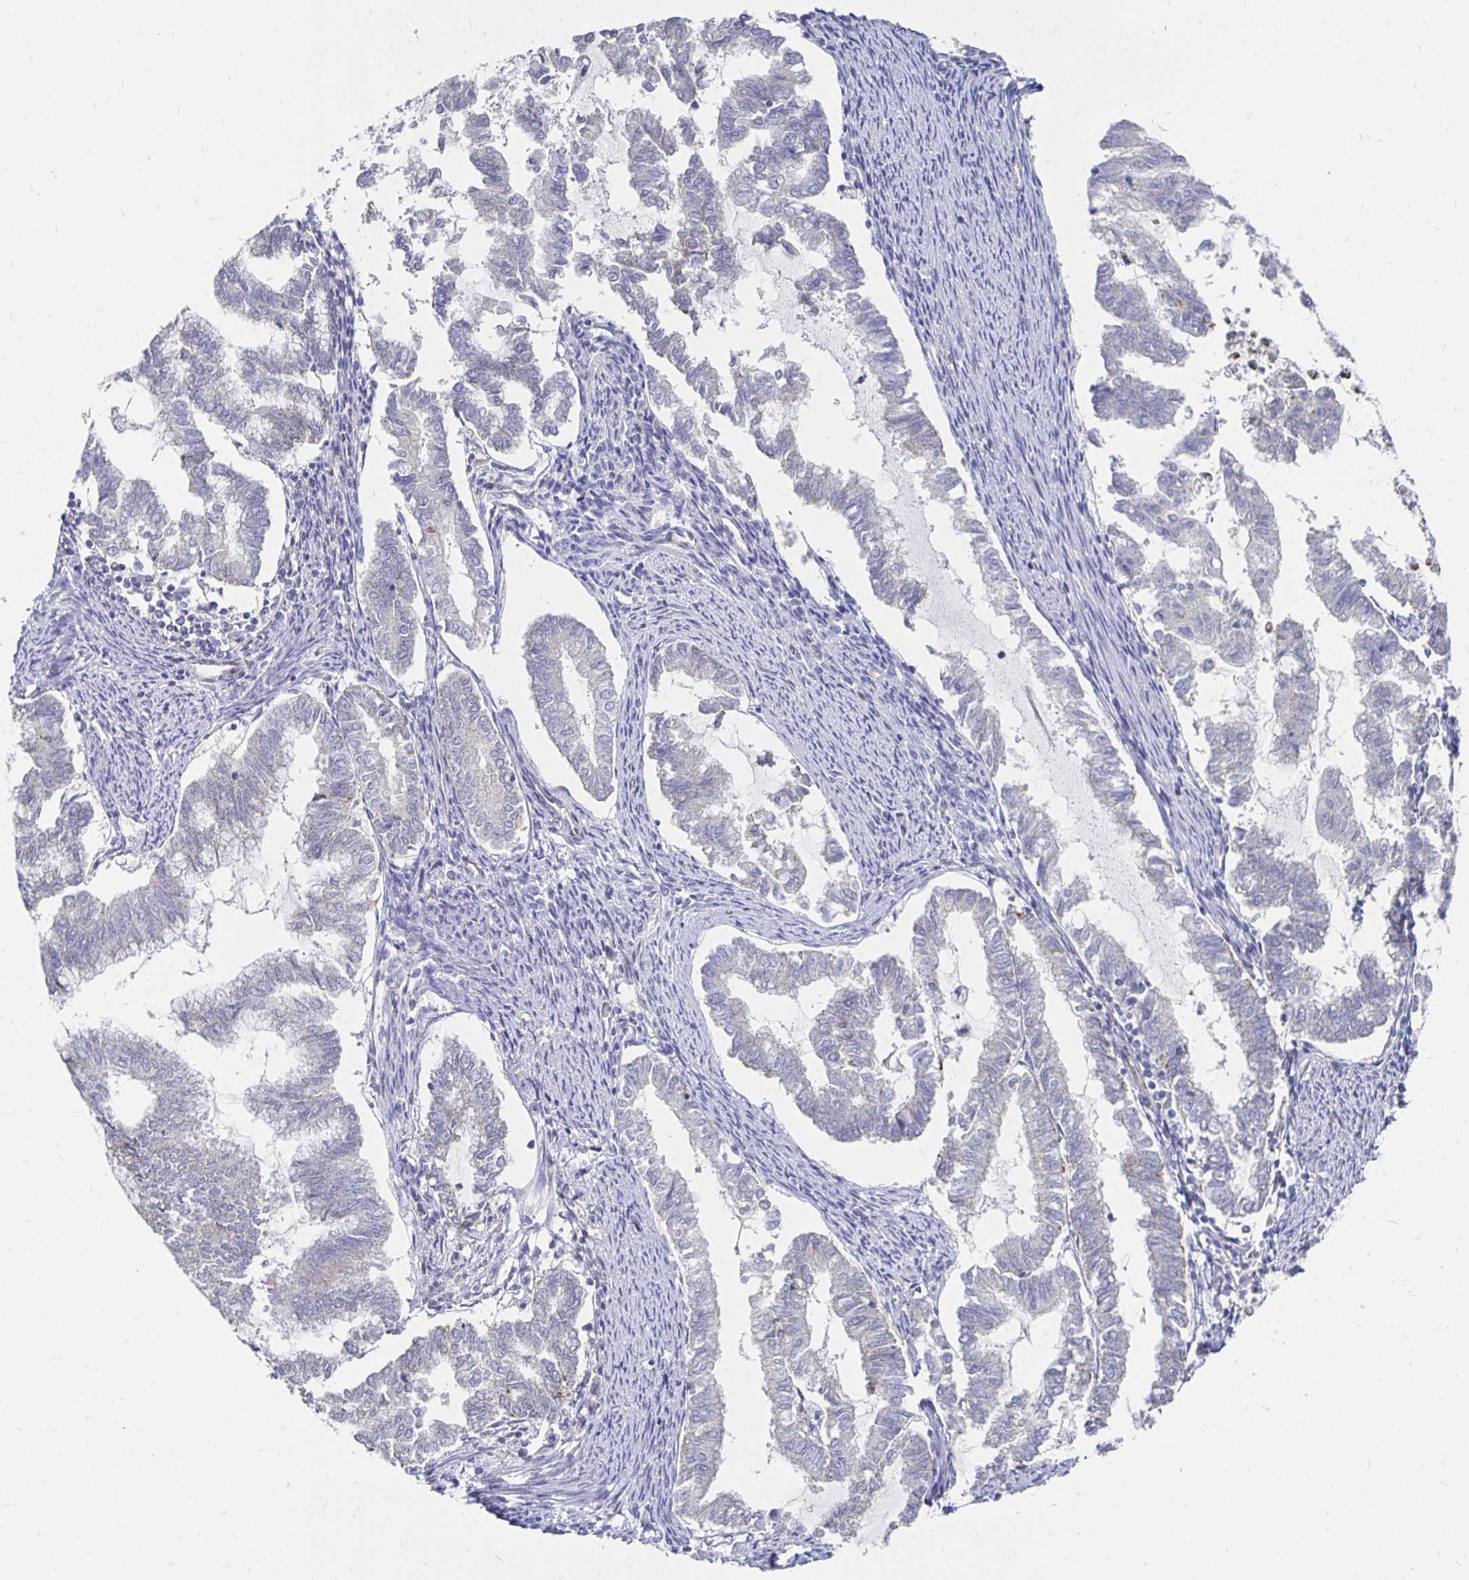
{"staining": {"intensity": "negative", "quantity": "none", "location": "none"}, "tissue": "endometrial cancer", "cell_type": "Tumor cells", "image_type": "cancer", "snomed": [{"axis": "morphology", "description": "Adenocarcinoma, NOS"}, {"axis": "topography", "description": "Endometrium"}], "caption": "Immunohistochemistry (IHC) image of endometrial cancer (adenocarcinoma) stained for a protein (brown), which demonstrates no positivity in tumor cells. Nuclei are stained in blue.", "gene": "NOCT", "patient": {"sex": "female", "age": 79}}